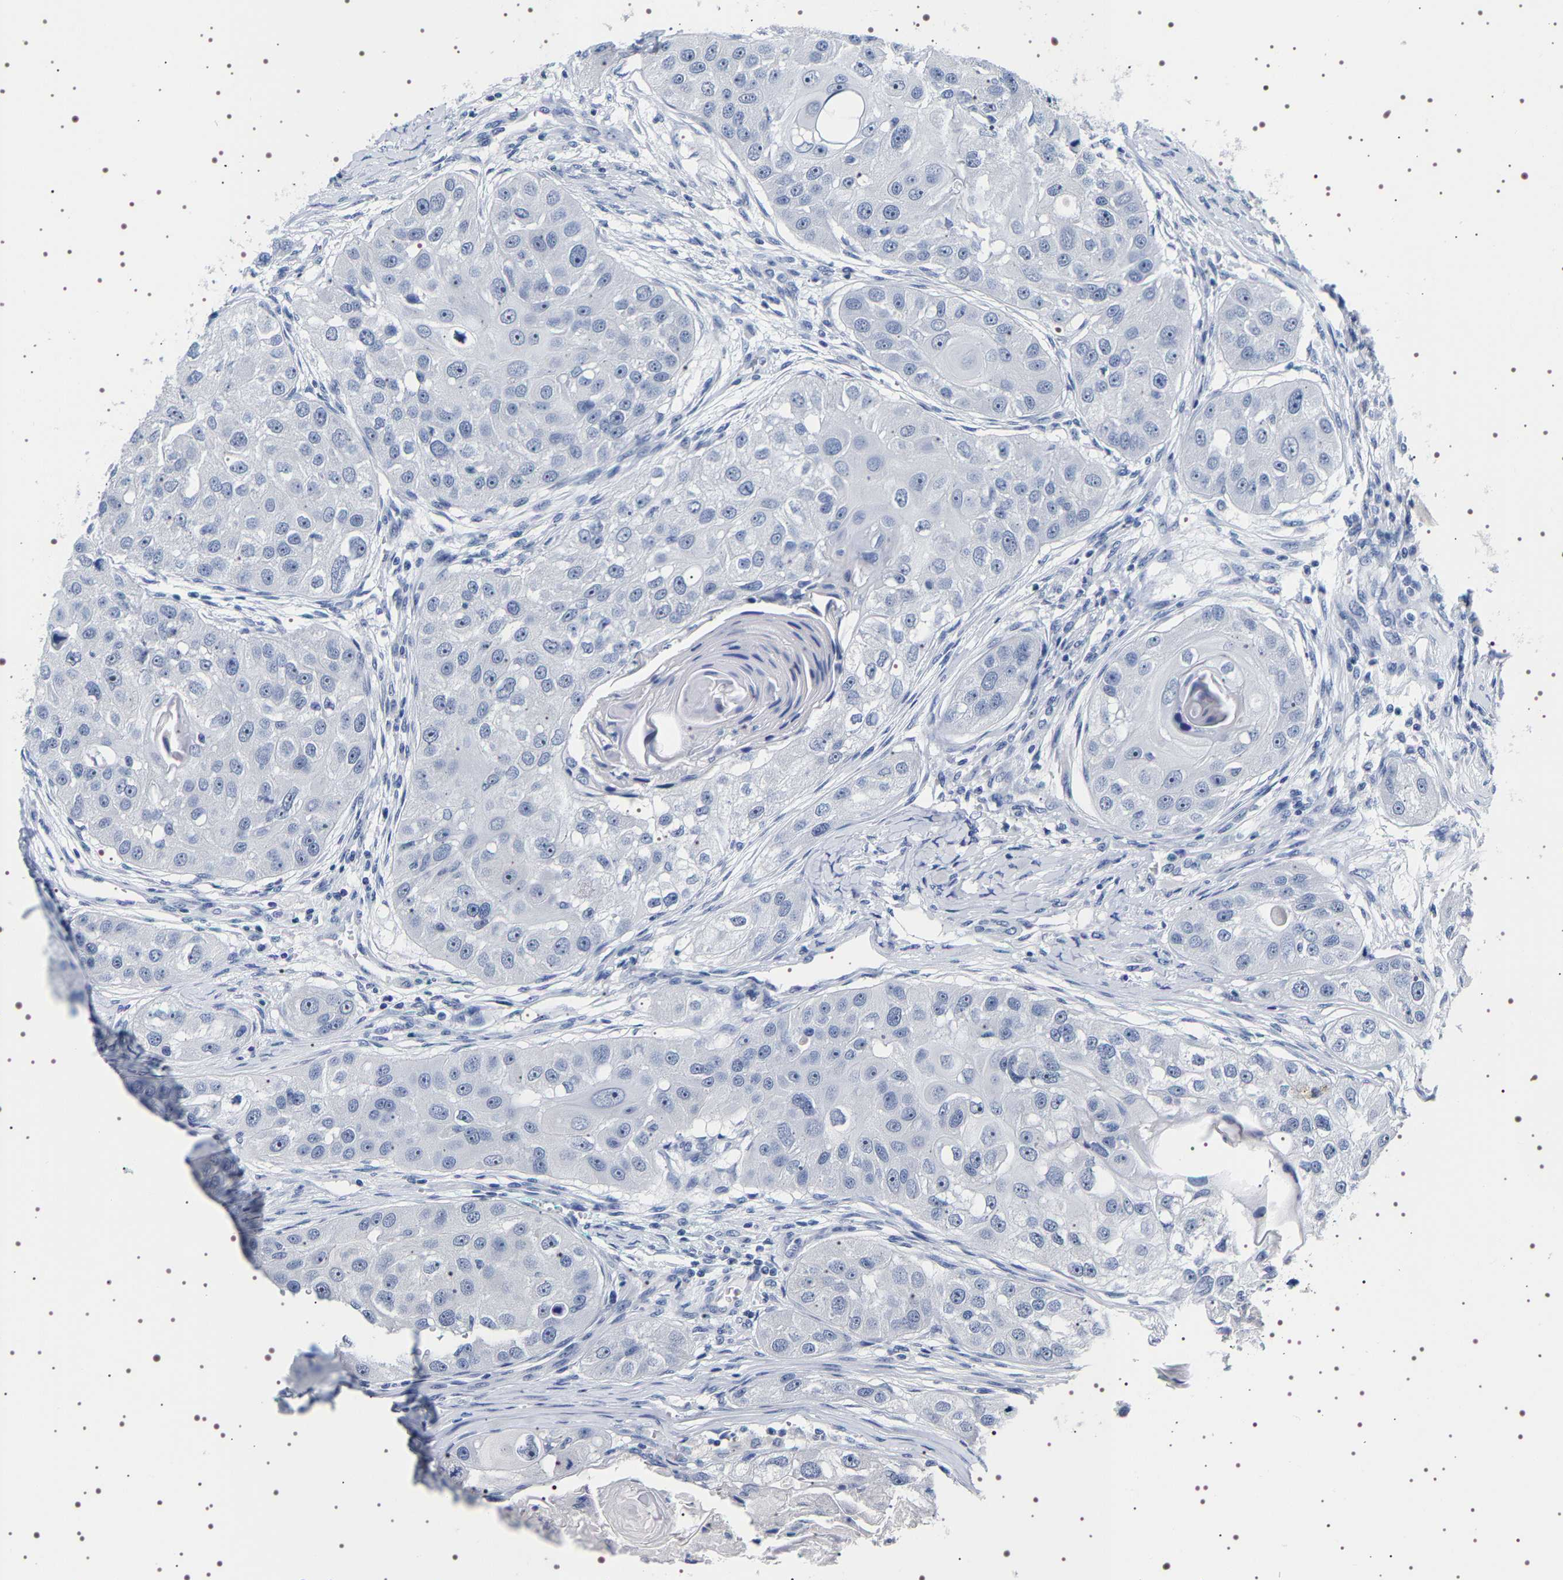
{"staining": {"intensity": "negative", "quantity": "none", "location": "none"}, "tissue": "head and neck cancer", "cell_type": "Tumor cells", "image_type": "cancer", "snomed": [{"axis": "morphology", "description": "Normal tissue, NOS"}, {"axis": "morphology", "description": "Squamous cell carcinoma, NOS"}, {"axis": "topography", "description": "Skeletal muscle"}, {"axis": "topography", "description": "Head-Neck"}], "caption": "Head and neck cancer (squamous cell carcinoma) was stained to show a protein in brown. There is no significant positivity in tumor cells. (Stains: DAB (3,3'-diaminobenzidine) immunohistochemistry with hematoxylin counter stain, Microscopy: brightfield microscopy at high magnification).", "gene": "UBQLN3", "patient": {"sex": "male", "age": 51}}